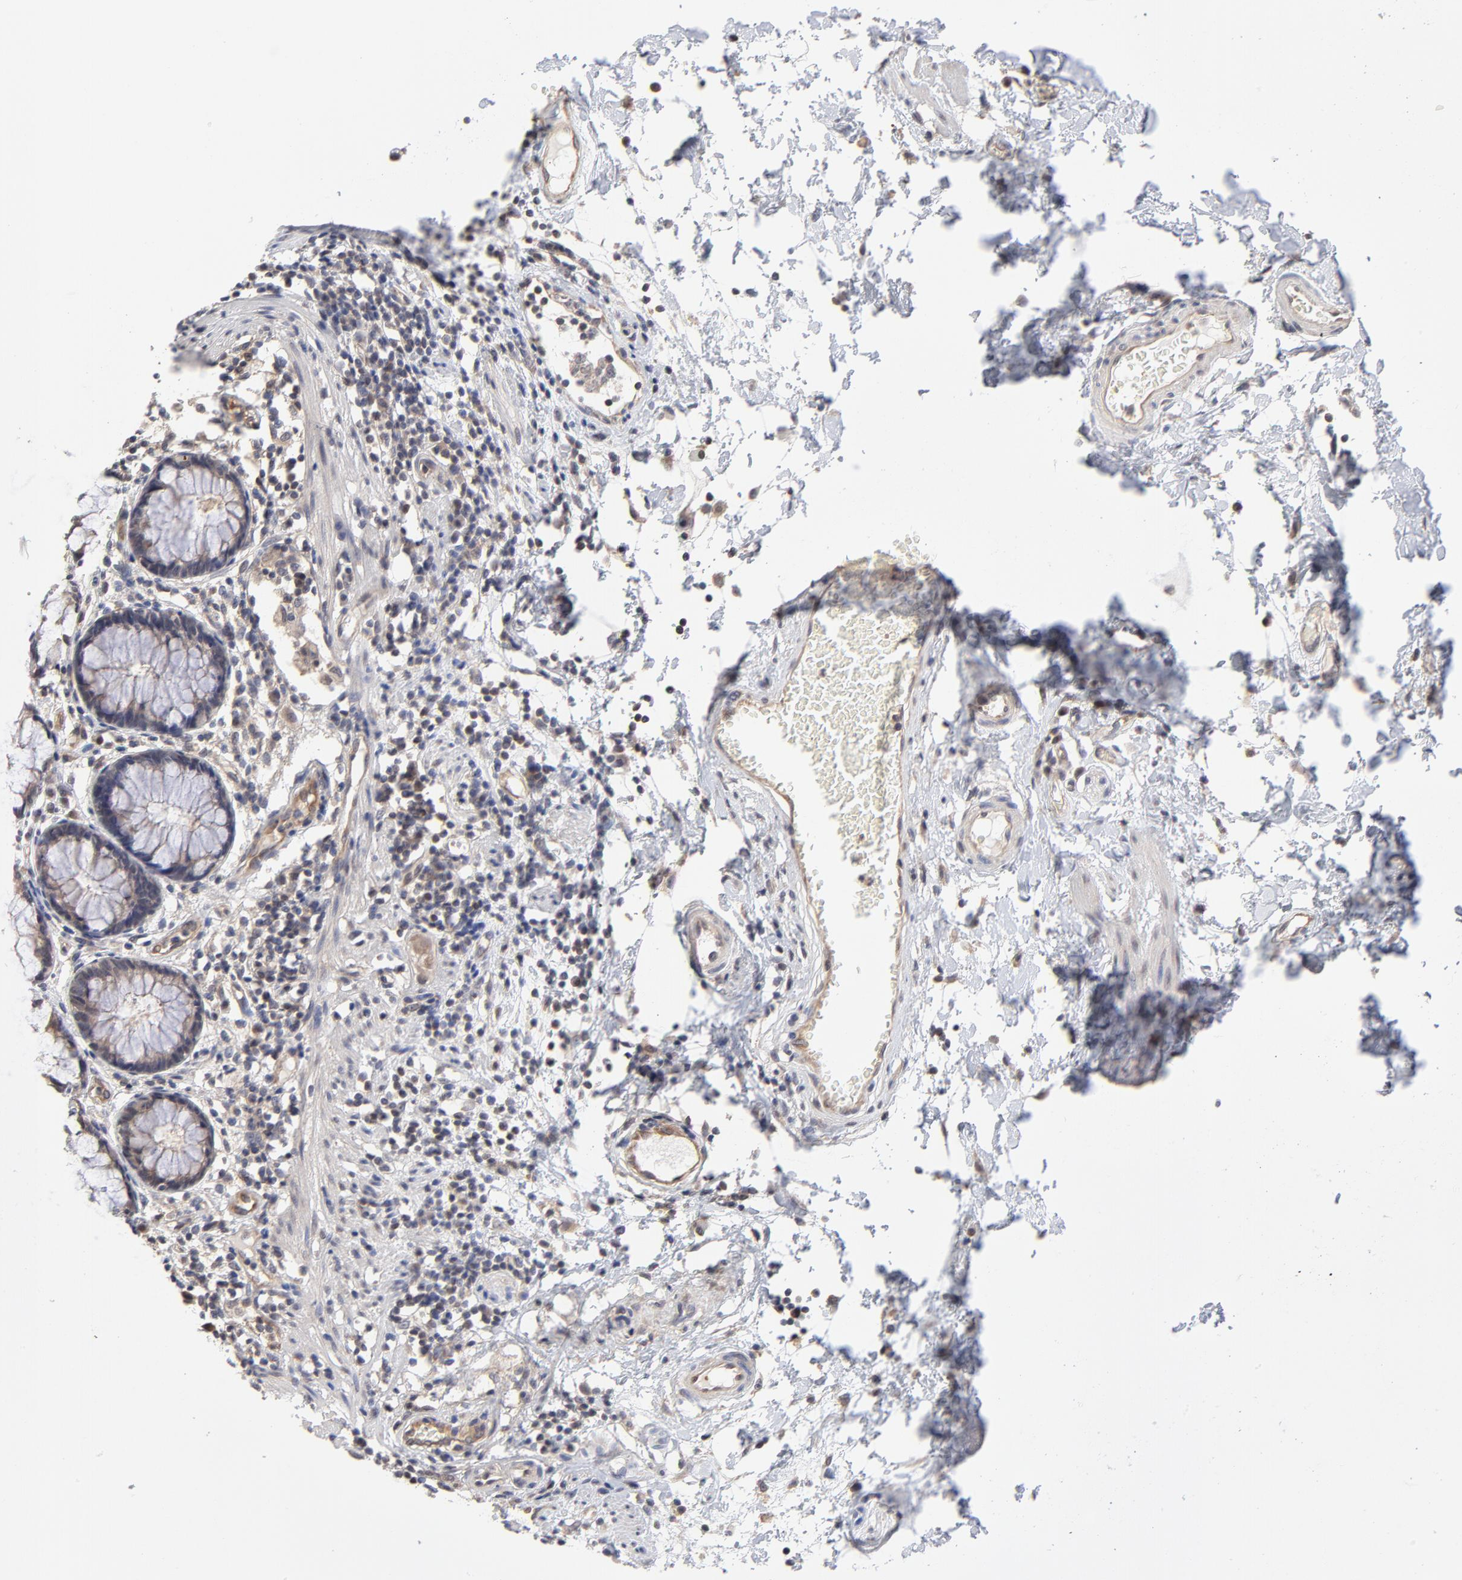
{"staining": {"intensity": "moderate", "quantity": ">75%", "location": "cytoplasmic/membranous"}, "tissue": "rectum", "cell_type": "Glandular cells", "image_type": "normal", "snomed": [{"axis": "morphology", "description": "Normal tissue, NOS"}, {"axis": "topography", "description": "Rectum"}], "caption": "Immunohistochemical staining of normal human rectum exhibits moderate cytoplasmic/membranous protein staining in approximately >75% of glandular cells.", "gene": "ZNF157", "patient": {"sex": "female", "age": 66}}